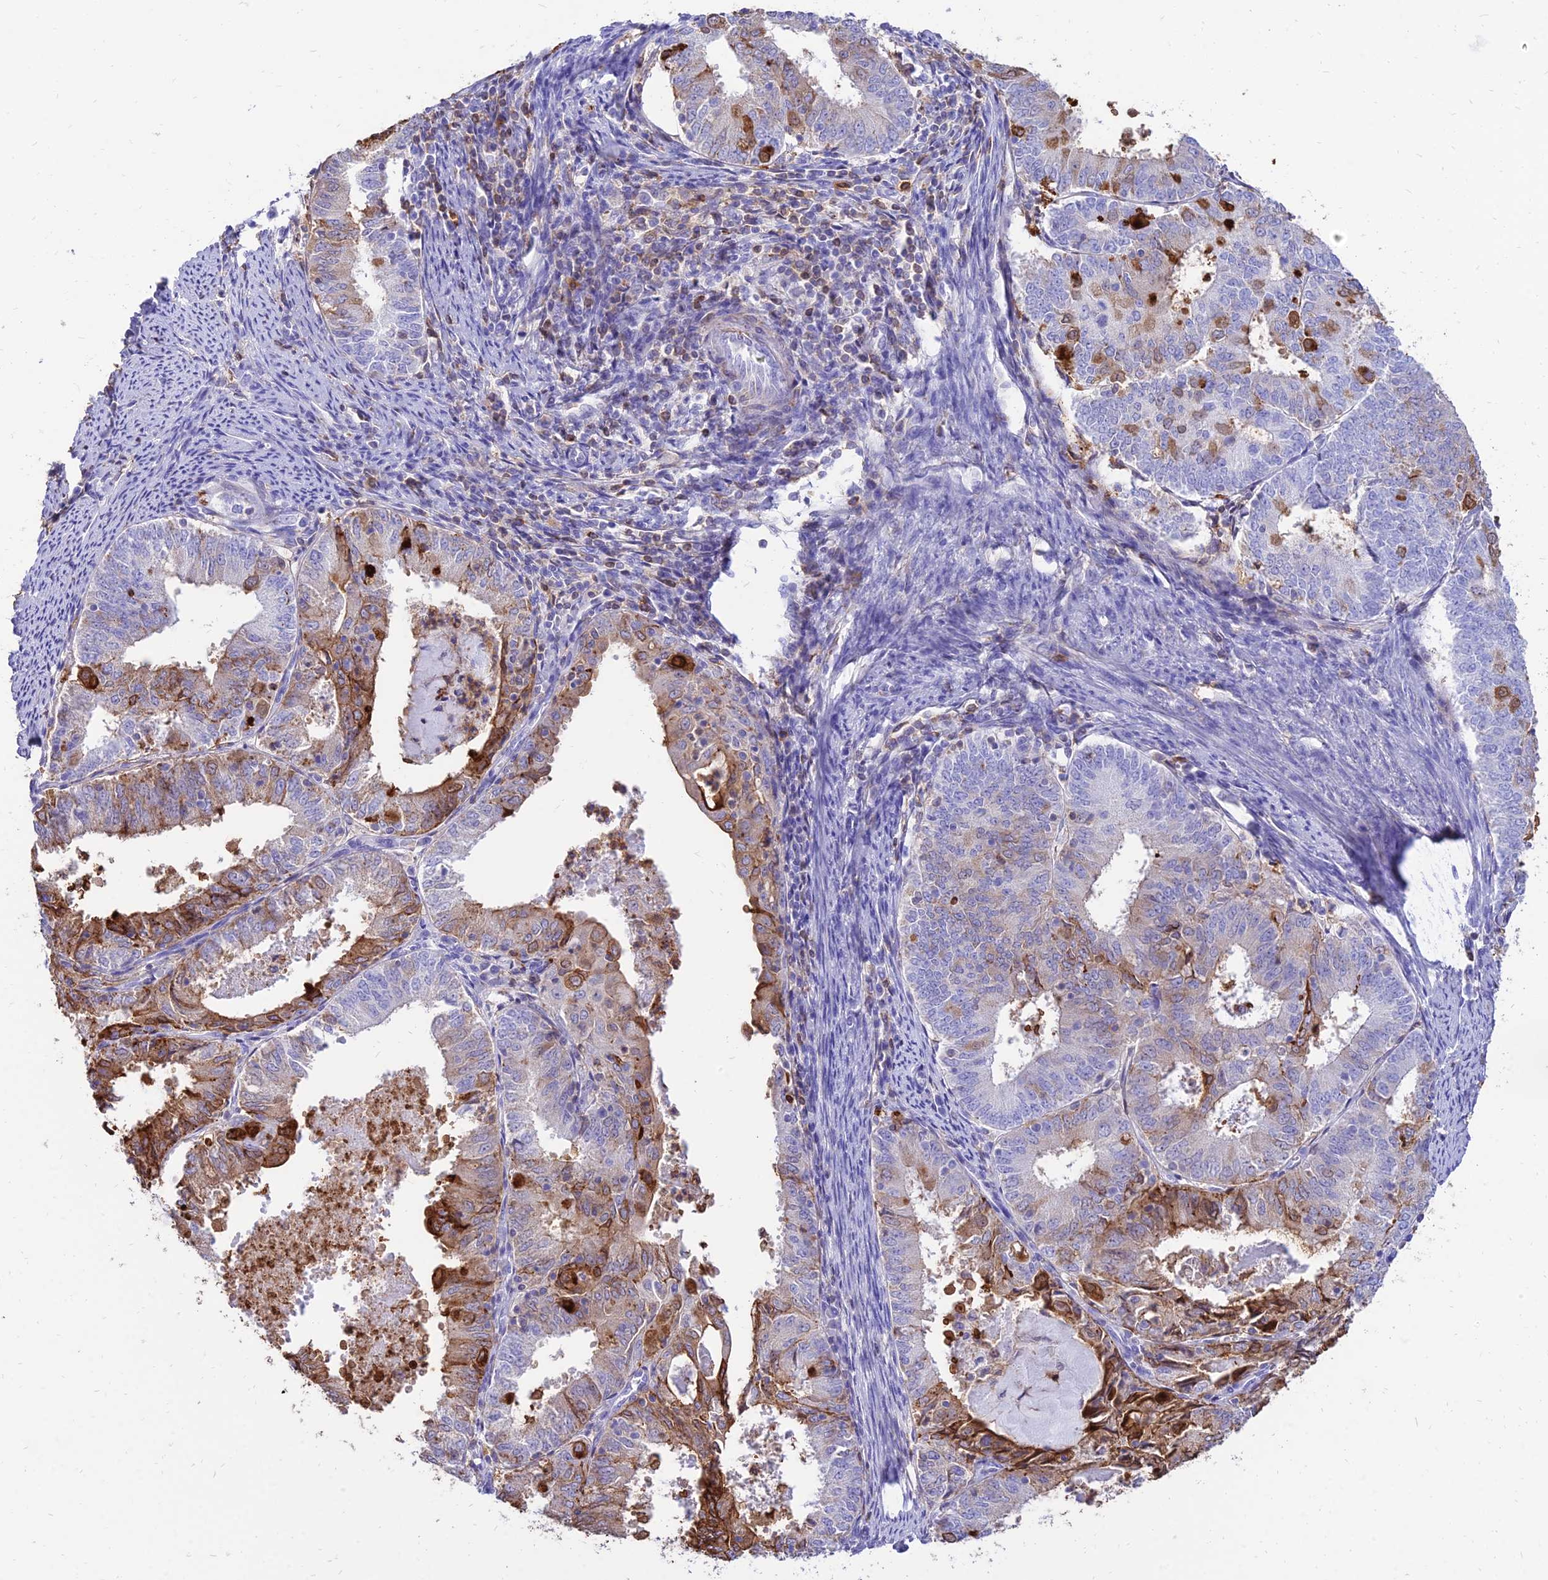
{"staining": {"intensity": "moderate", "quantity": "25%-75%", "location": "cytoplasmic/membranous"}, "tissue": "endometrial cancer", "cell_type": "Tumor cells", "image_type": "cancer", "snomed": [{"axis": "morphology", "description": "Adenocarcinoma, NOS"}, {"axis": "topography", "description": "Endometrium"}], "caption": "Moderate cytoplasmic/membranous expression for a protein is identified in about 25%-75% of tumor cells of endometrial cancer using immunohistochemistry.", "gene": "SREK1IP1", "patient": {"sex": "female", "age": 57}}